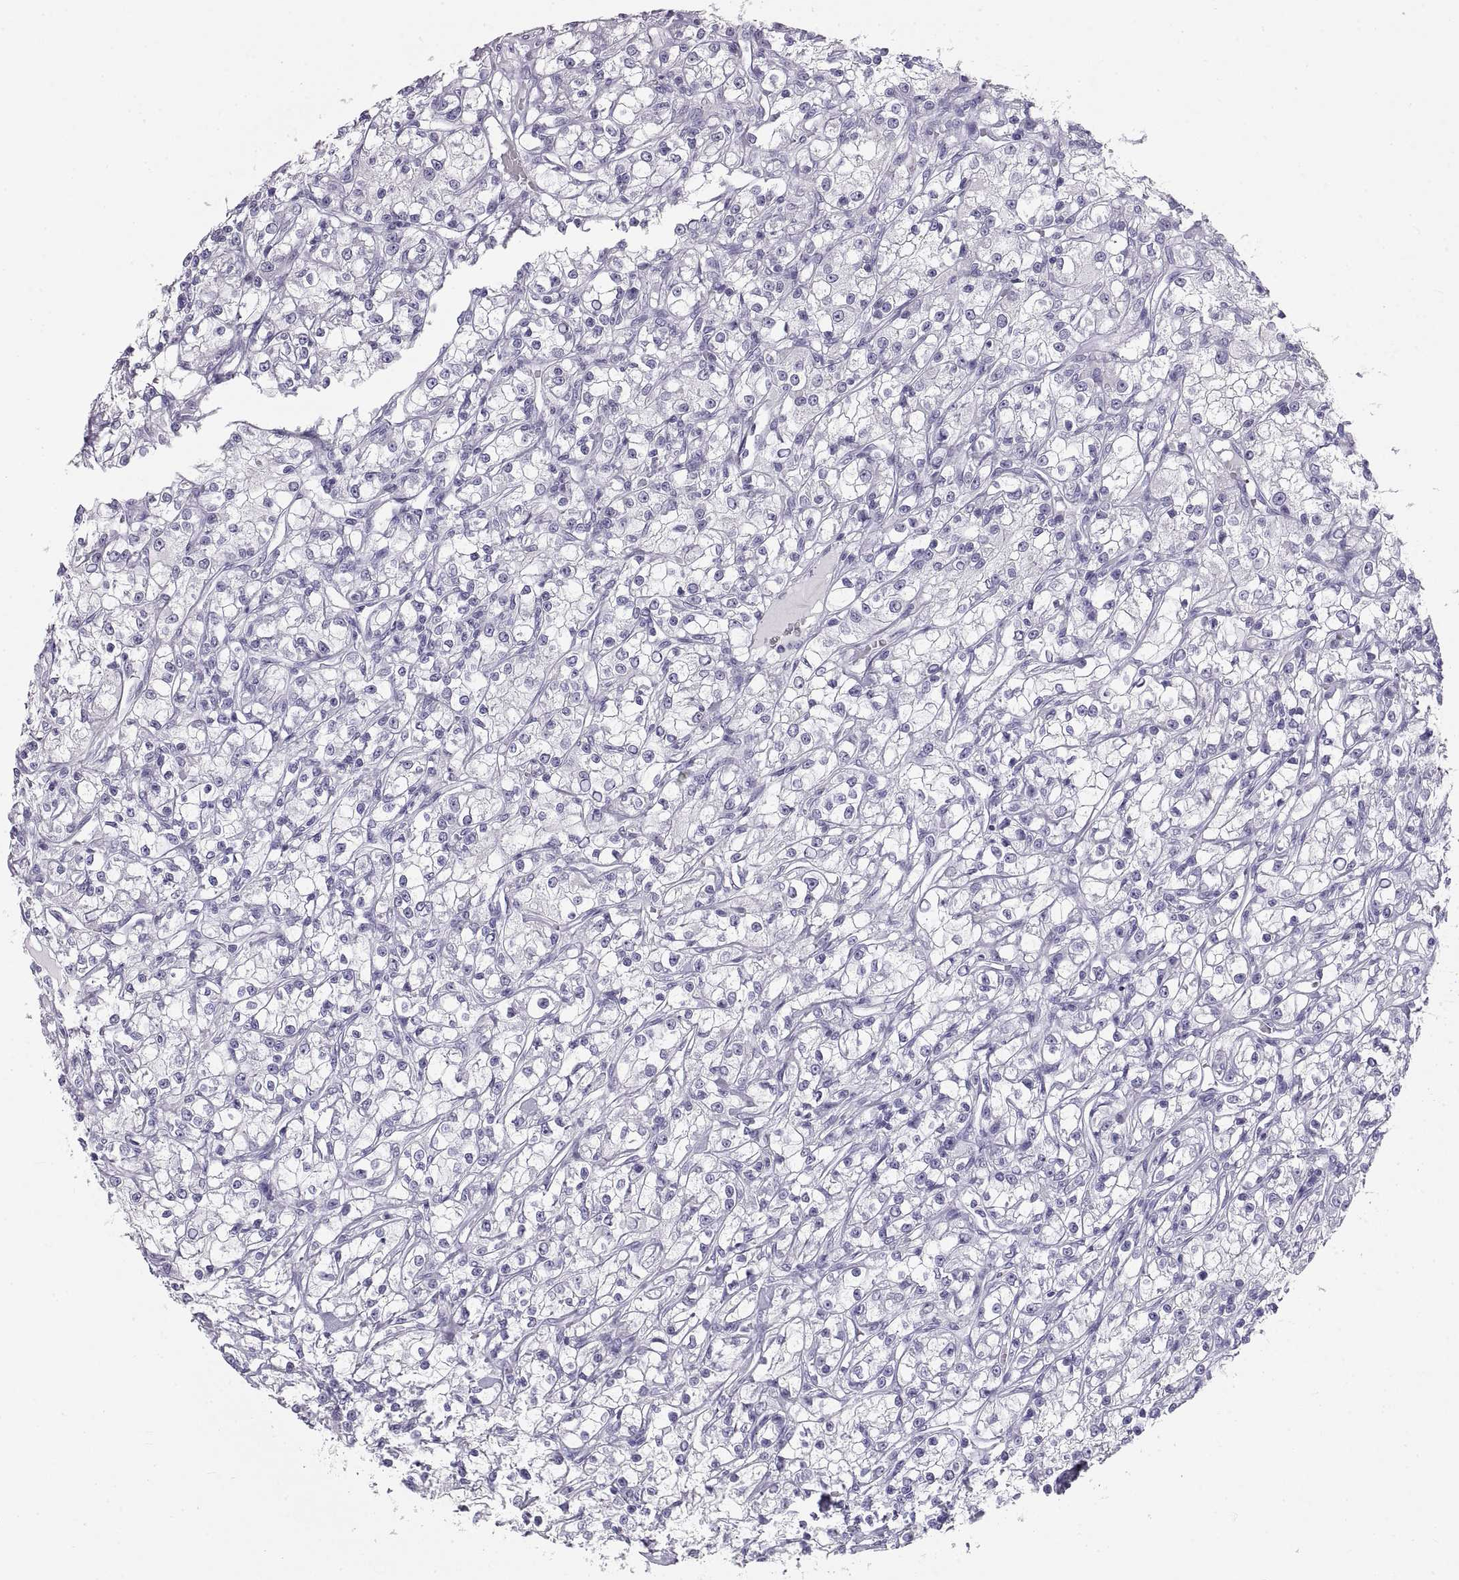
{"staining": {"intensity": "negative", "quantity": "none", "location": "none"}, "tissue": "renal cancer", "cell_type": "Tumor cells", "image_type": "cancer", "snomed": [{"axis": "morphology", "description": "Adenocarcinoma, NOS"}, {"axis": "topography", "description": "Kidney"}], "caption": "This is a image of IHC staining of renal cancer, which shows no staining in tumor cells. Brightfield microscopy of IHC stained with DAB (3,3'-diaminobenzidine) (brown) and hematoxylin (blue), captured at high magnification.", "gene": "RLBP1", "patient": {"sex": "female", "age": 59}}